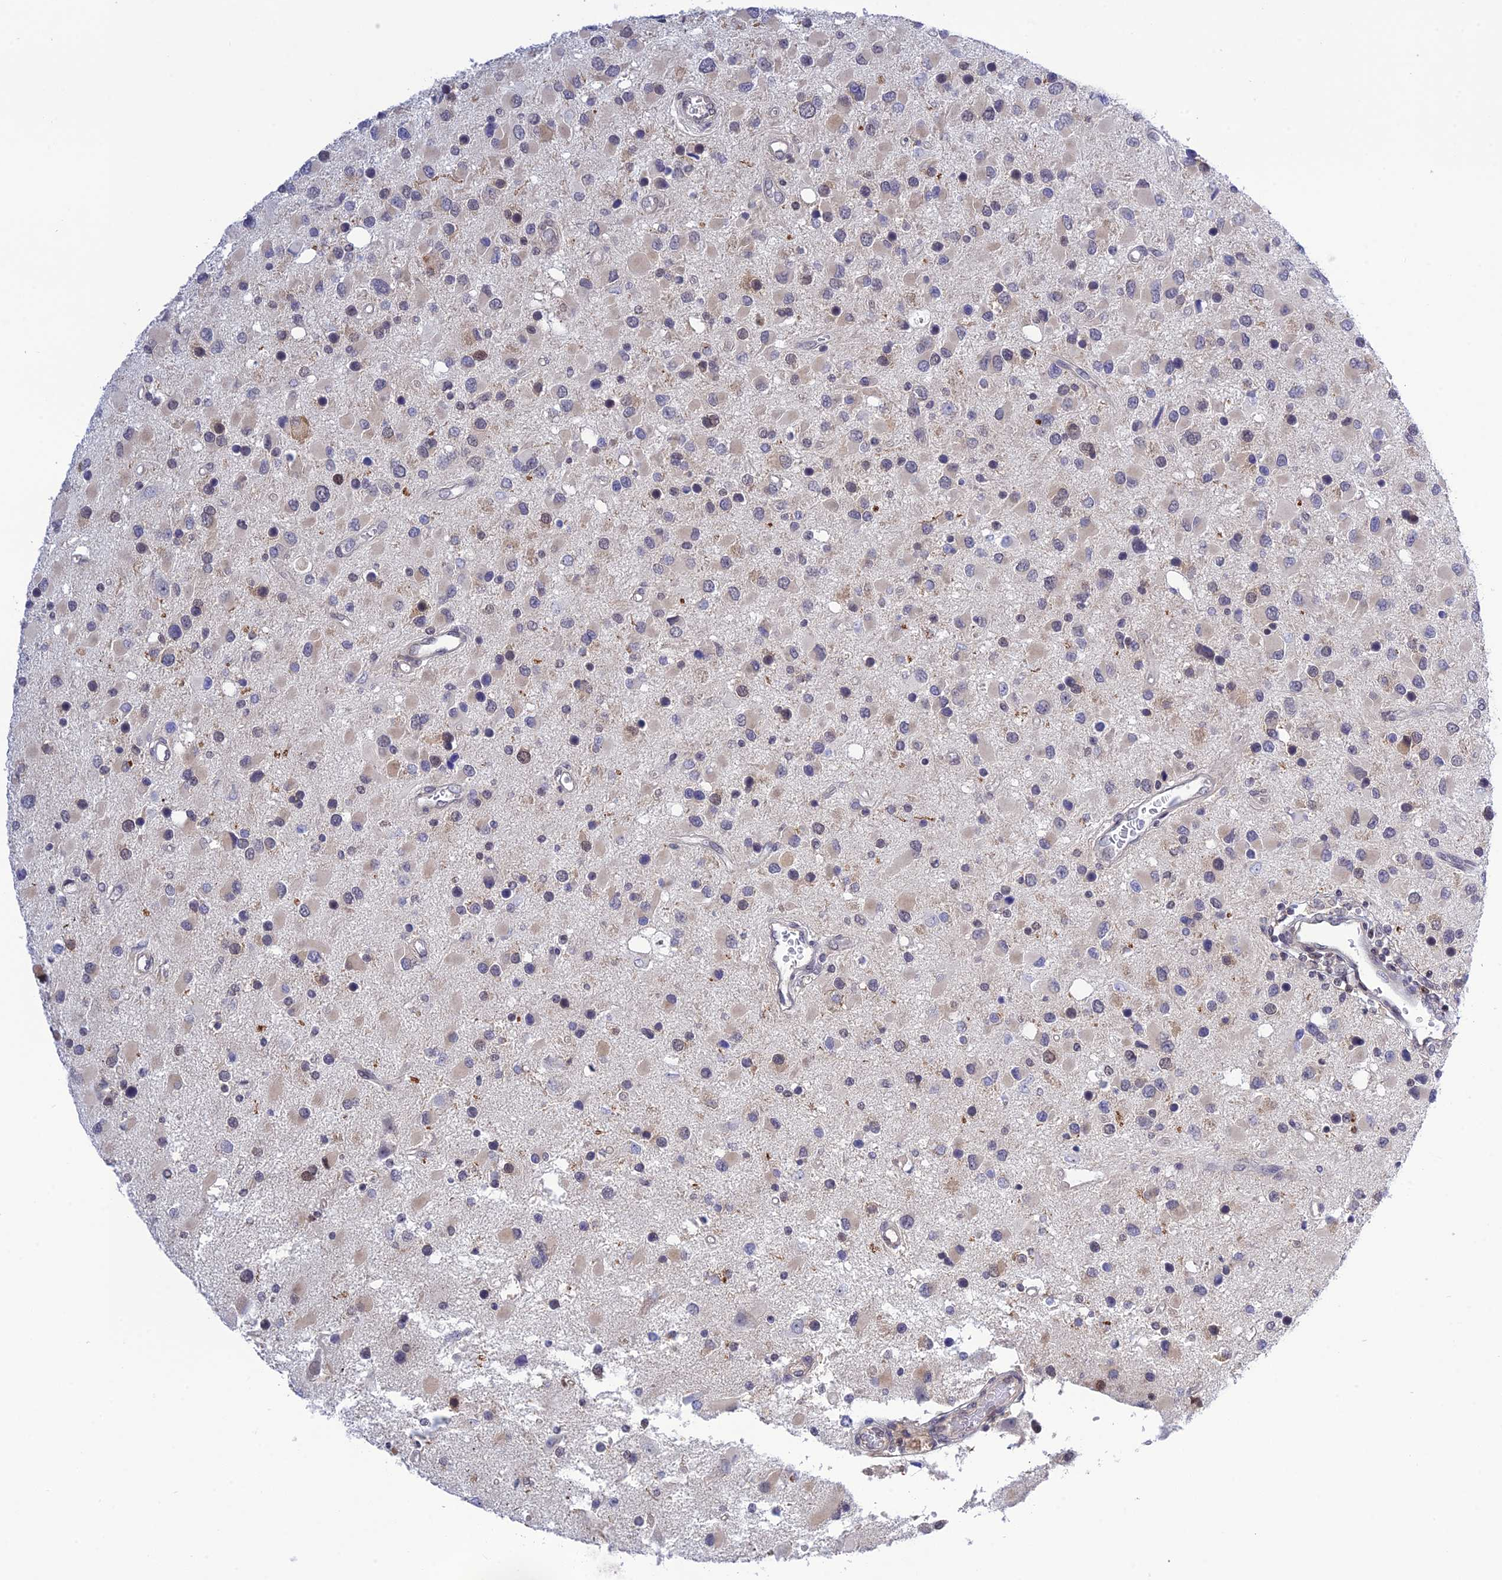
{"staining": {"intensity": "weak", "quantity": "<25%", "location": "nuclear"}, "tissue": "glioma", "cell_type": "Tumor cells", "image_type": "cancer", "snomed": [{"axis": "morphology", "description": "Glioma, malignant, High grade"}, {"axis": "topography", "description": "Brain"}], "caption": "Tumor cells show no significant protein expression in glioma.", "gene": "TCEA1", "patient": {"sex": "male", "age": 53}}